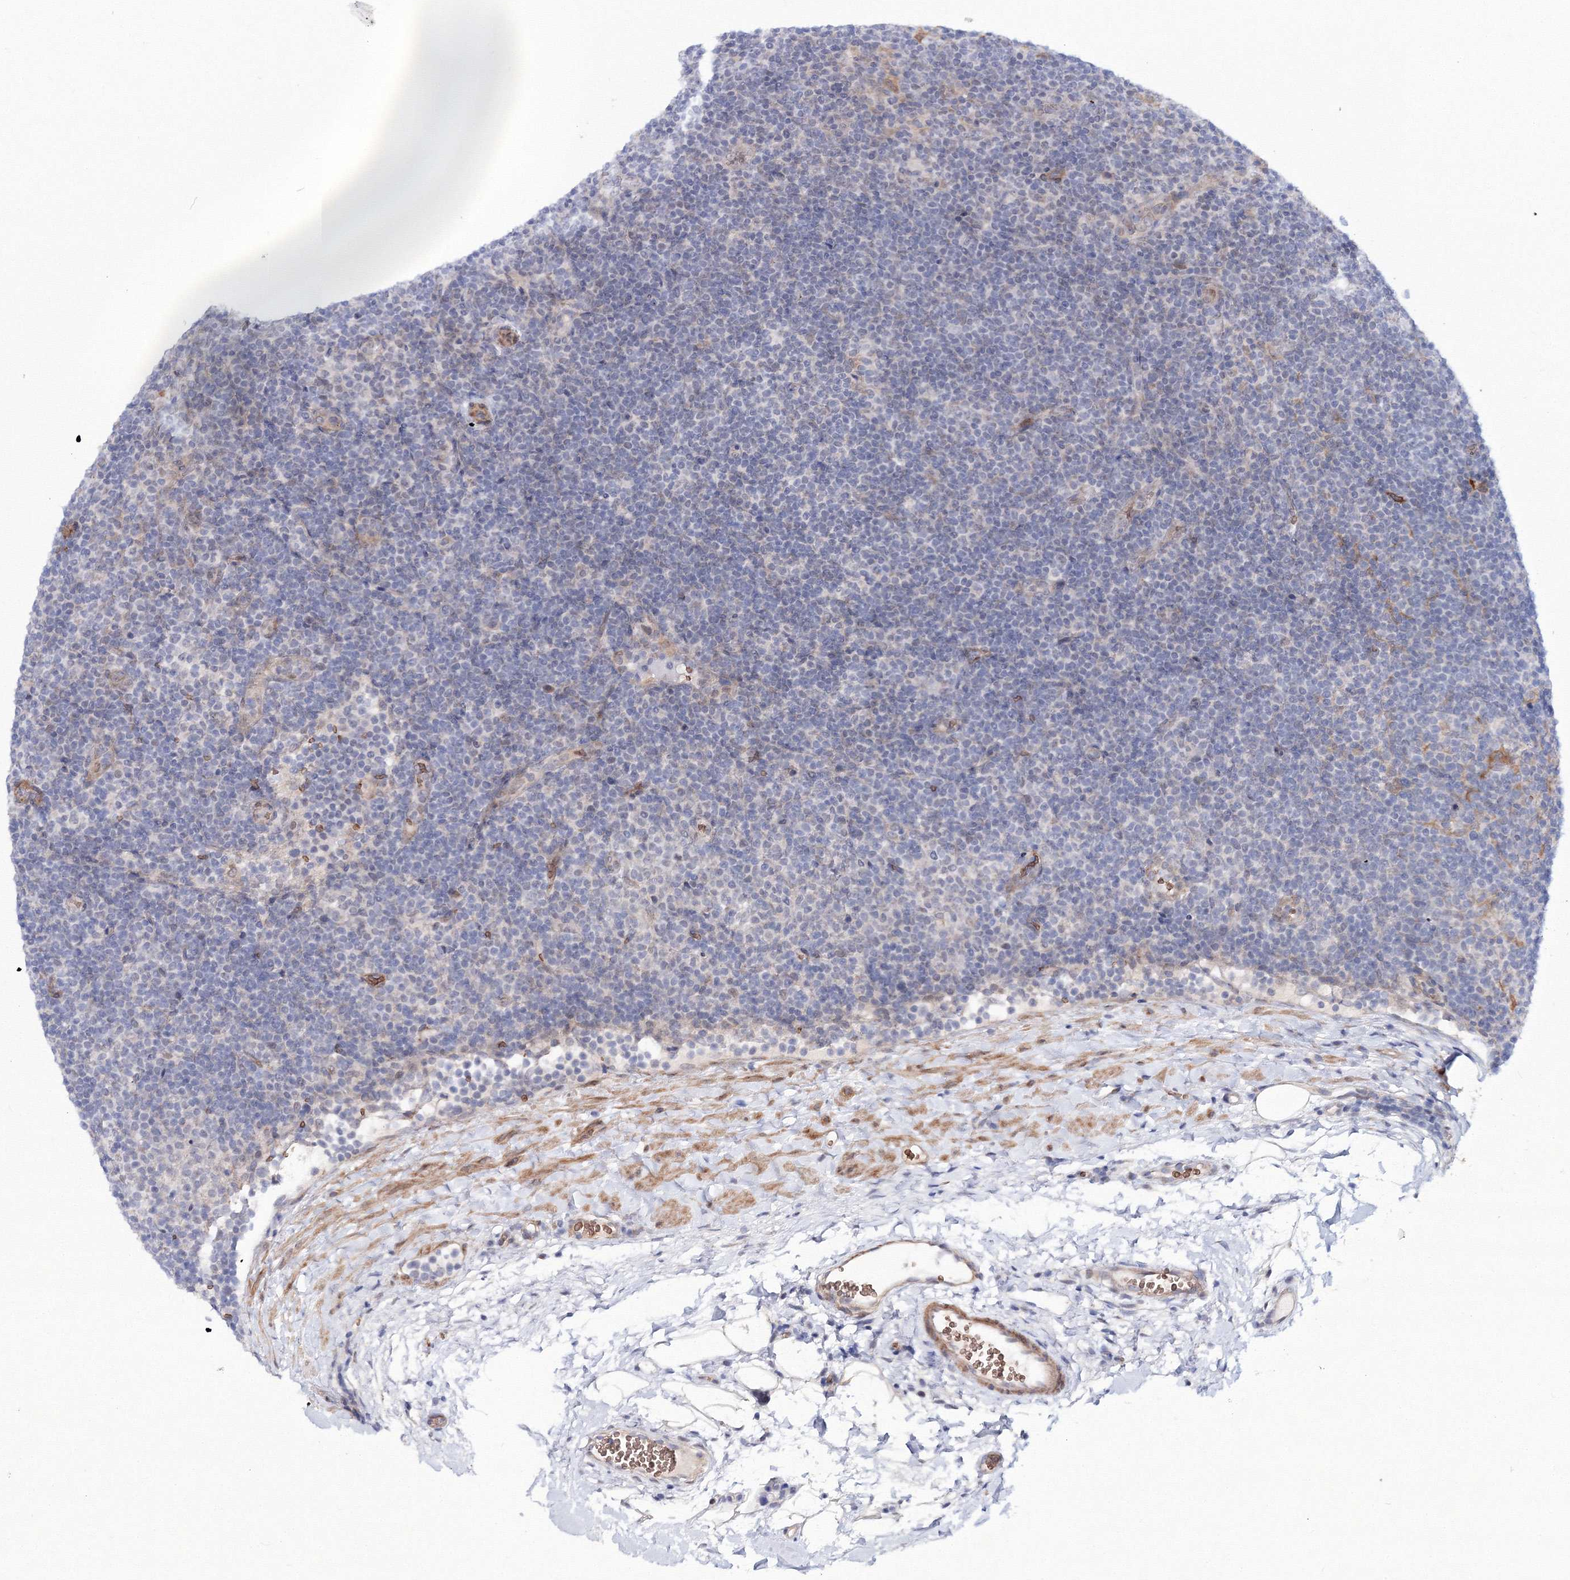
{"staining": {"intensity": "negative", "quantity": "none", "location": "none"}, "tissue": "lymphoma", "cell_type": "Tumor cells", "image_type": "cancer", "snomed": [{"axis": "morphology", "description": "Hodgkin's disease, NOS"}, {"axis": "topography", "description": "Lymph node"}], "caption": "Hodgkin's disease was stained to show a protein in brown. There is no significant staining in tumor cells. Nuclei are stained in blue.", "gene": "C11orf52", "patient": {"sex": "female", "age": 57}}